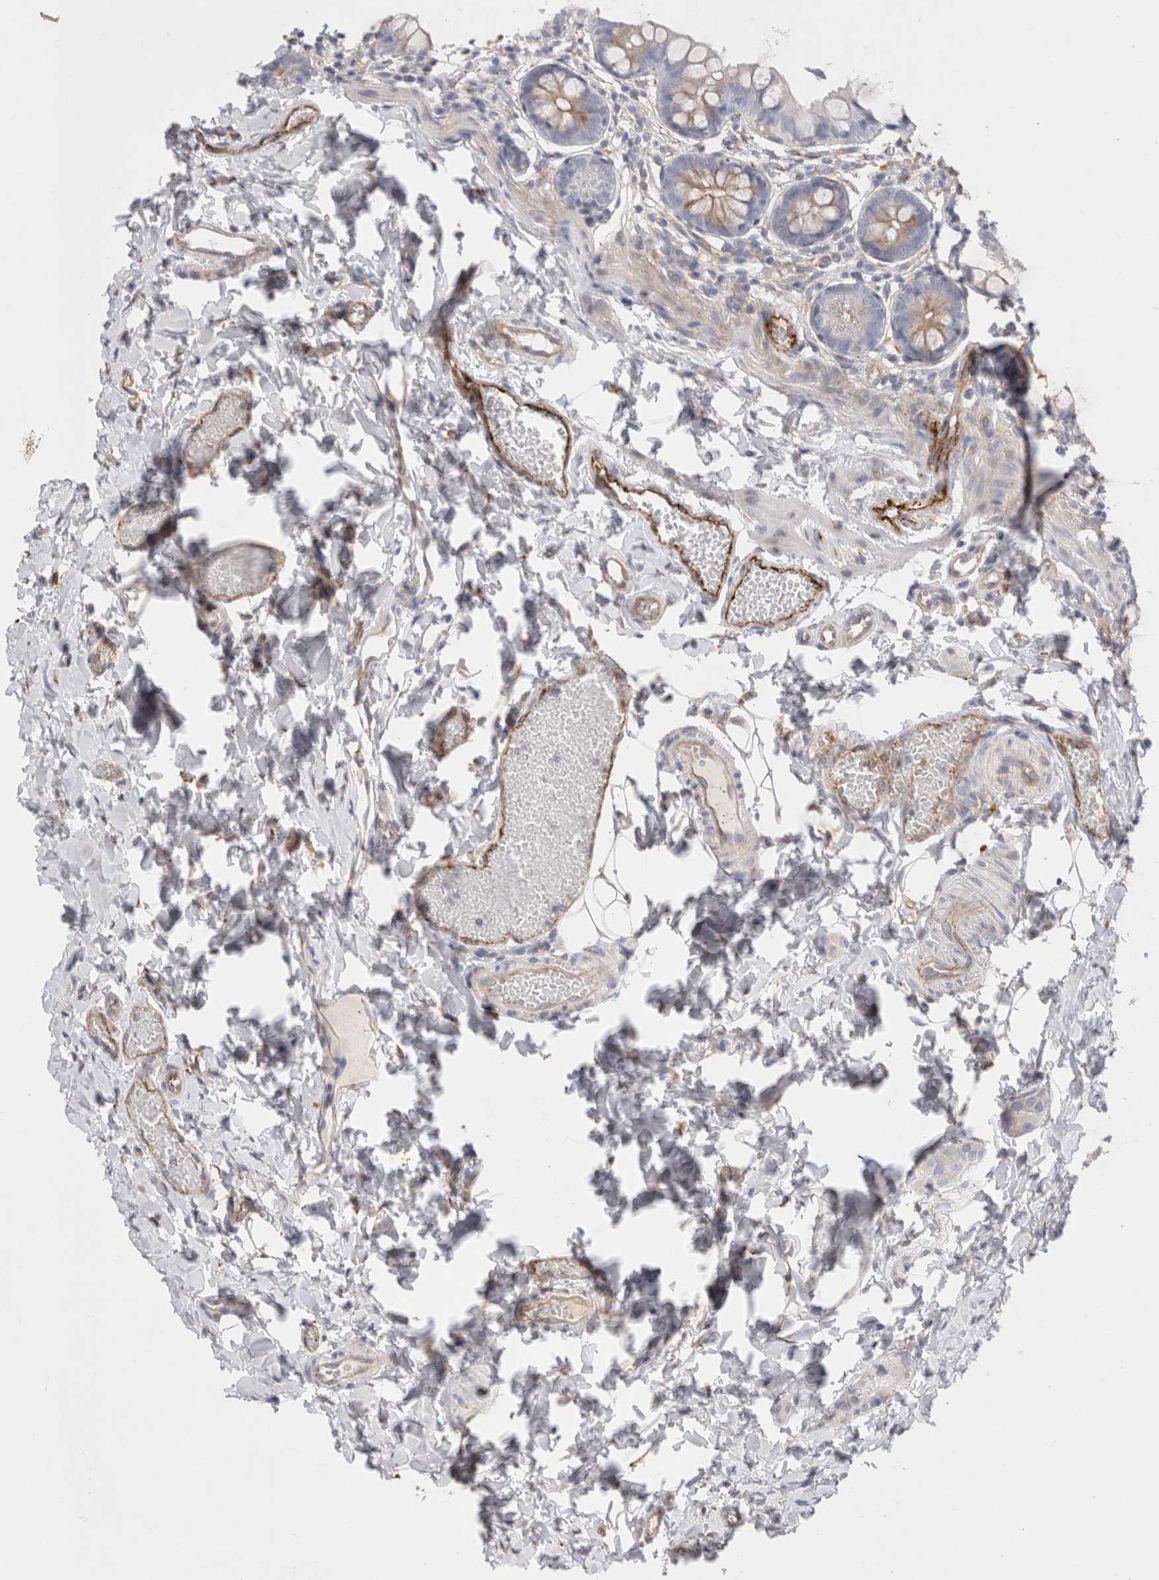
{"staining": {"intensity": "weak", "quantity": "25%-75%", "location": "cytoplasmic/membranous"}, "tissue": "small intestine", "cell_type": "Glandular cells", "image_type": "normal", "snomed": [{"axis": "morphology", "description": "Normal tissue, NOS"}, {"axis": "topography", "description": "Small intestine"}], "caption": "Immunohistochemical staining of benign human small intestine exhibits low levels of weak cytoplasmic/membranous expression in approximately 25%-75% of glandular cells. The staining was performed using DAB, with brown indicating positive protein expression. Nuclei are stained blue with hematoxylin.", "gene": "CNPY4", "patient": {"sex": "male", "age": 7}}